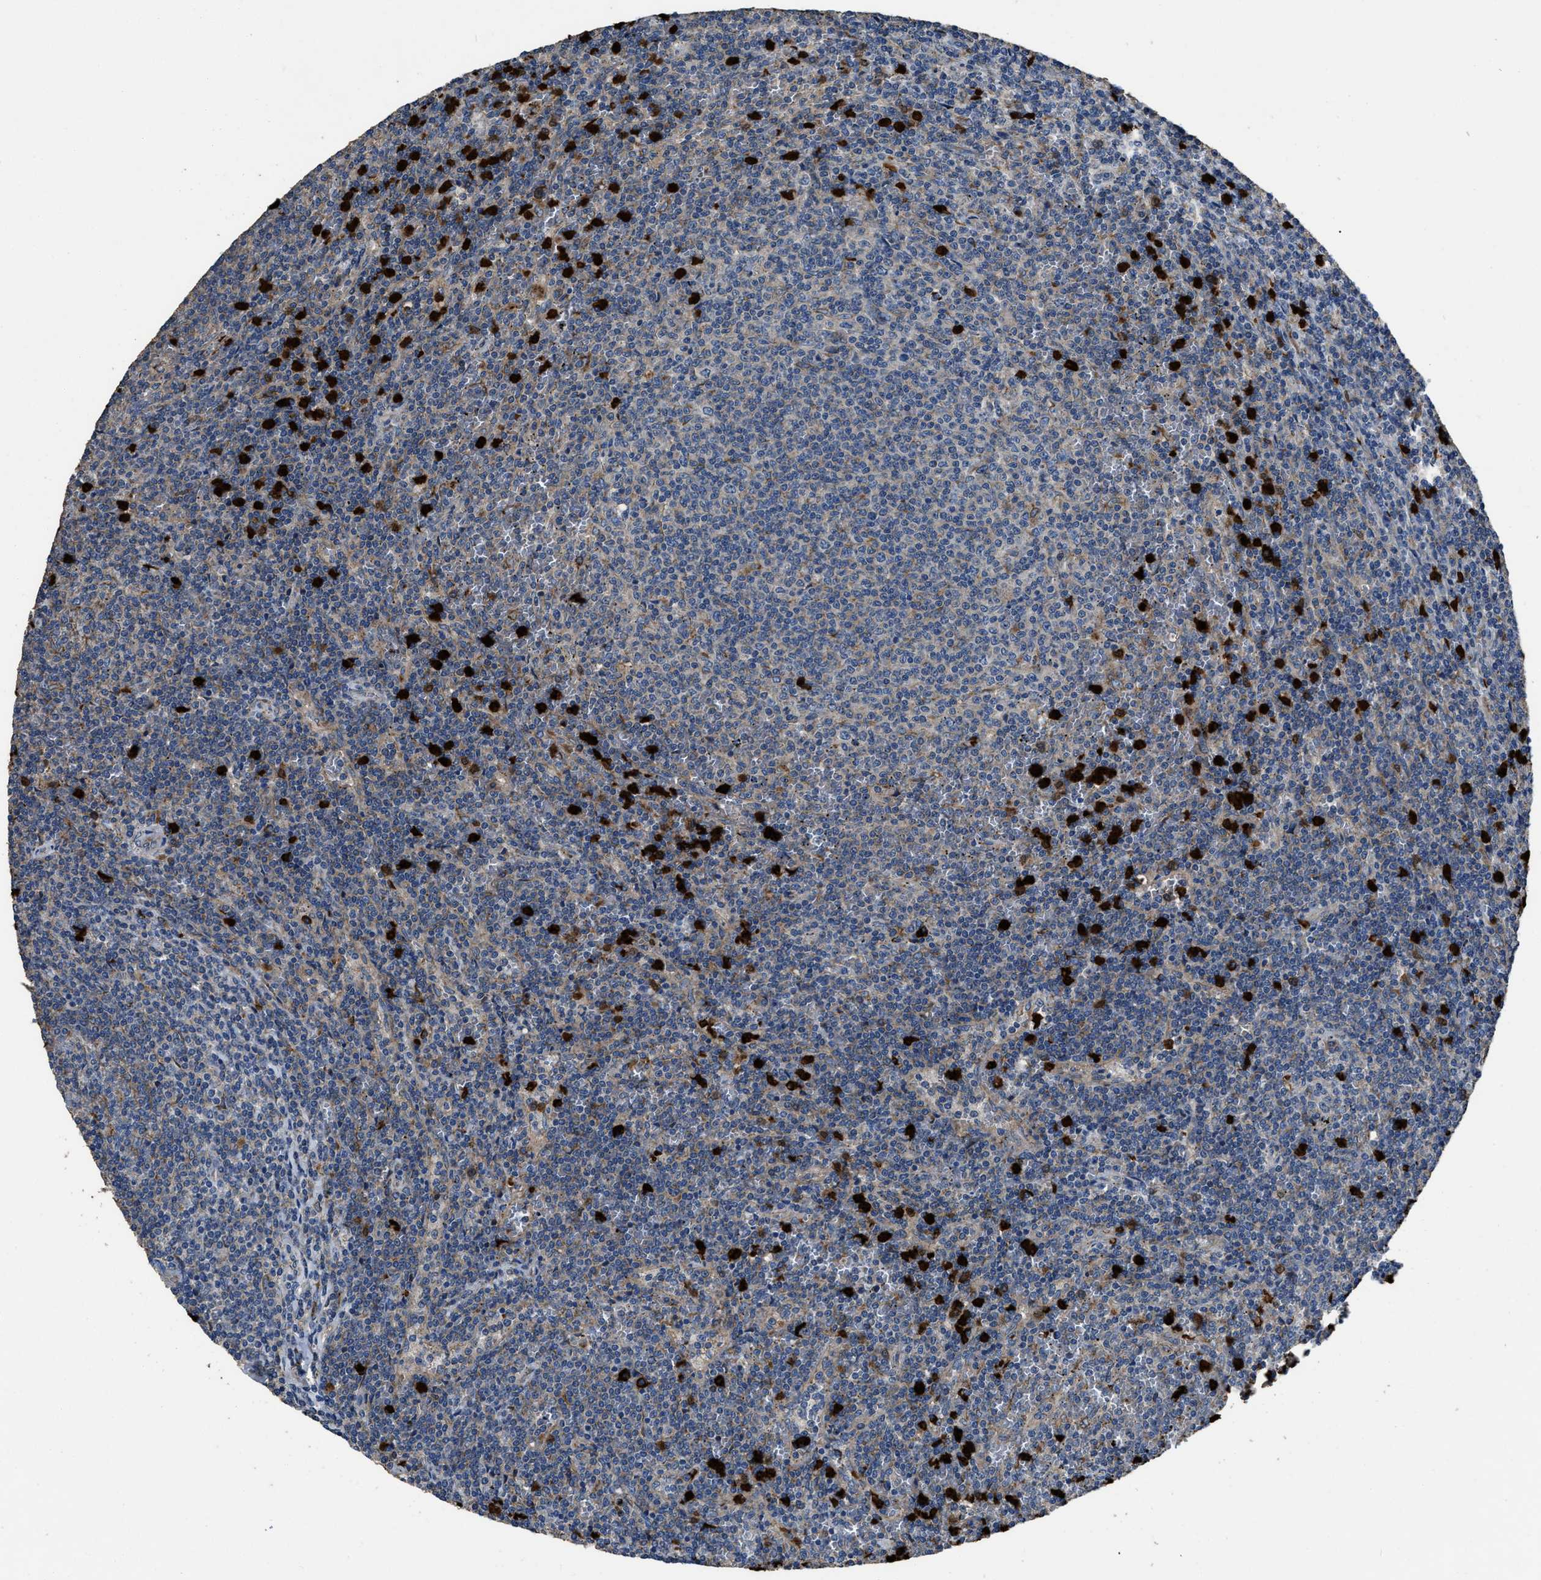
{"staining": {"intensity": "weak", "quantity": "<25%", "location": "cytoplasmic/membranous"}, "tissue": "lymphoma", "cell_type": "Tumor cells", "image_type": "cancer", "snomed": [{"axis": "morphology", "description": "Malignant lymphoma, non-Hodgkin's type, Low grade"}, {"axis": "topography", "description": "Spleen"}], "caption": "Image shows no protein positivity in tumor cells of low-grade malignant lymphoma, non-Hodgkin's type tissue.", "gene": "ANGPT1", "patient": {"sex": "female", "age": 50}}